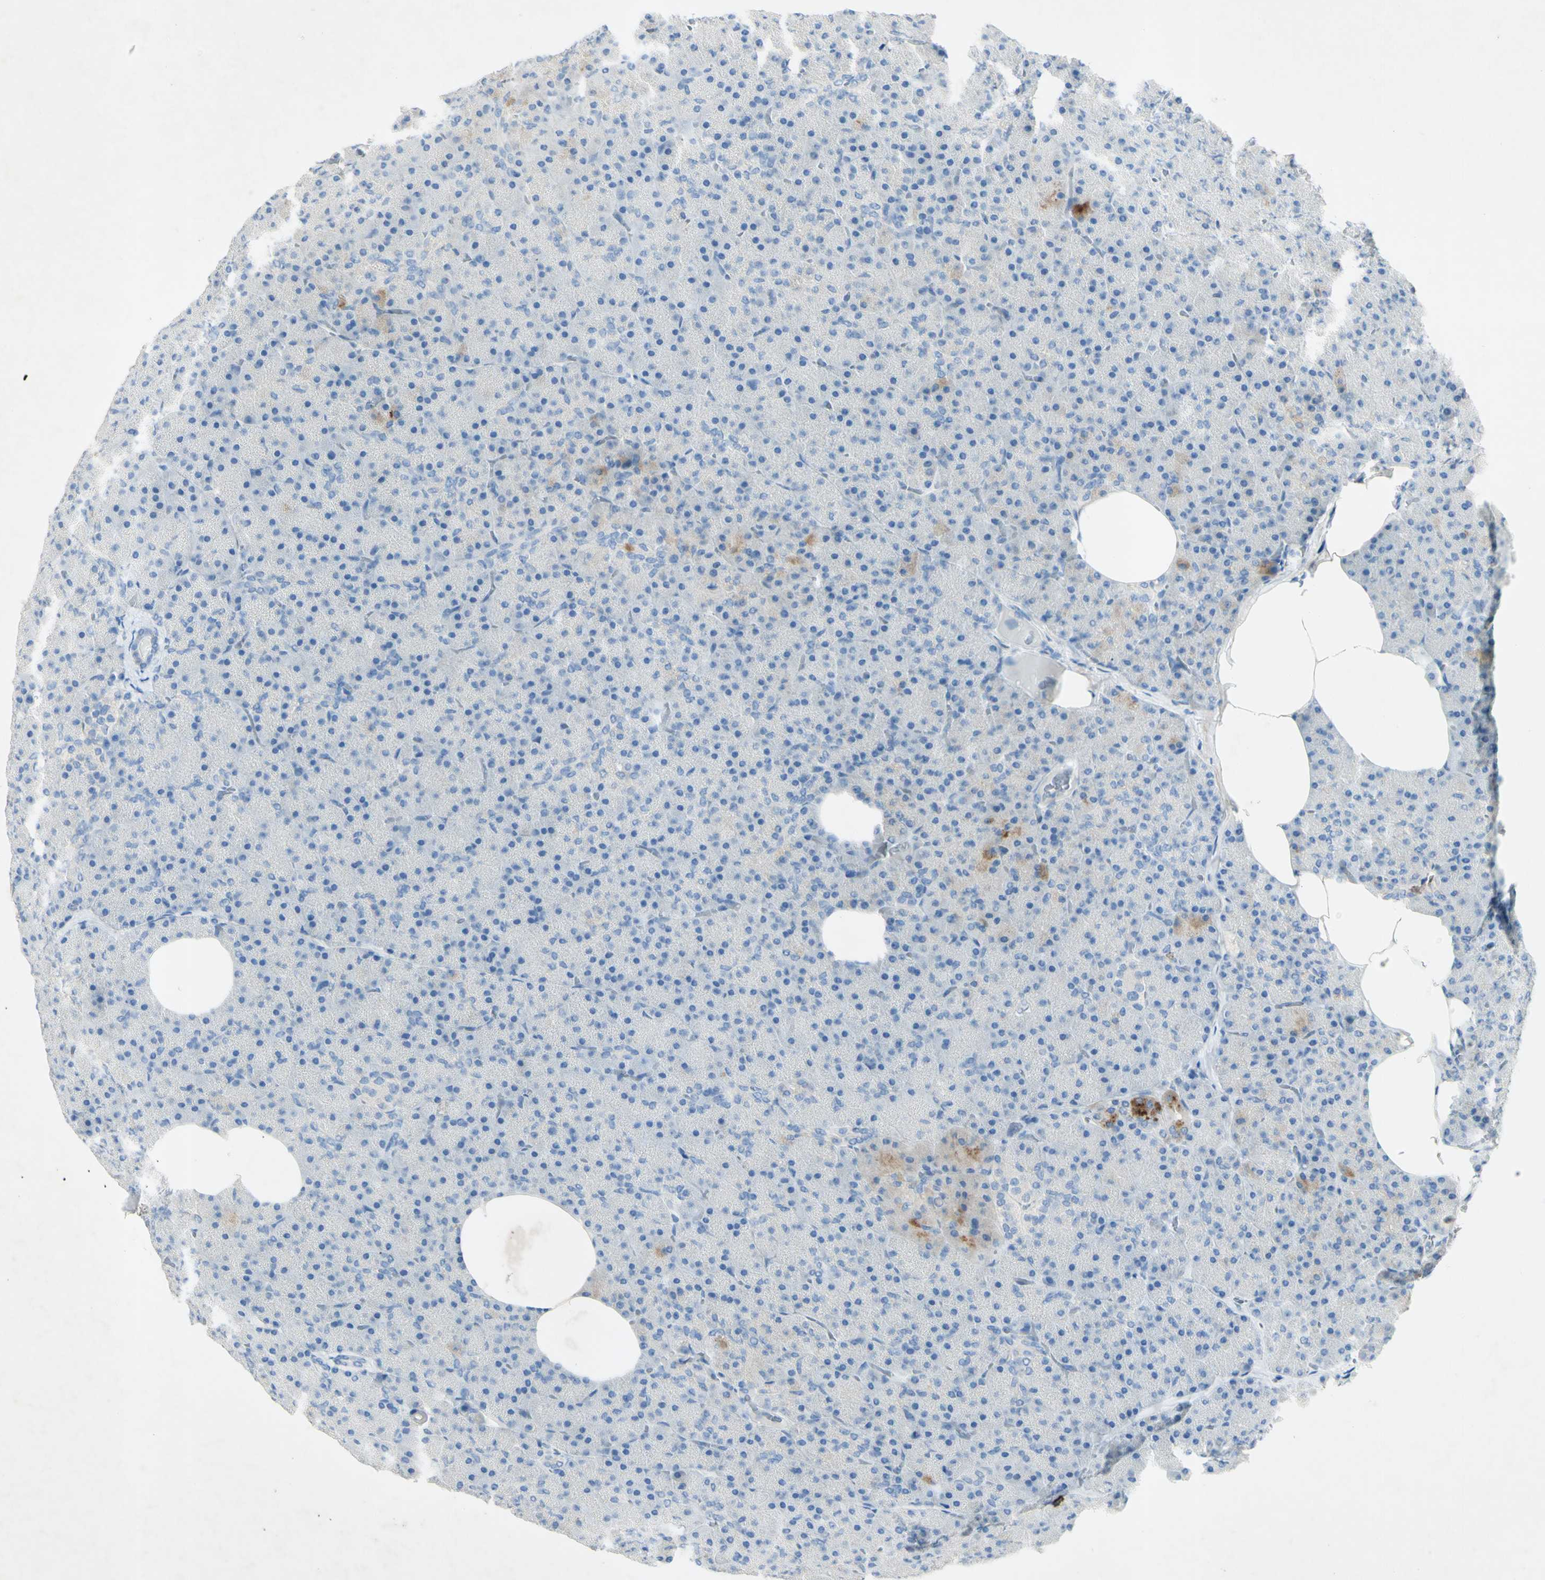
{"staining": {"intensity": "strong", "quantity": "<25%", "location": "cytoplasmic/membranous"}, "tissue": "pancreas", "cell_type": "Exocrine glandular cells", "image_type": "normal", "snomed": [{"axis": "morphology", "description": "Normal tissue, NOS"}, {"axis": "topography", "description": "Pancreas"}], "caption": "Protein staining reveals strong cytoplasmic/membranous positivity in about <25% of exocrine glandular cells in normal pancreas.", "gene": "GDF15", "patient": {"sex": "female", "age": 35}}